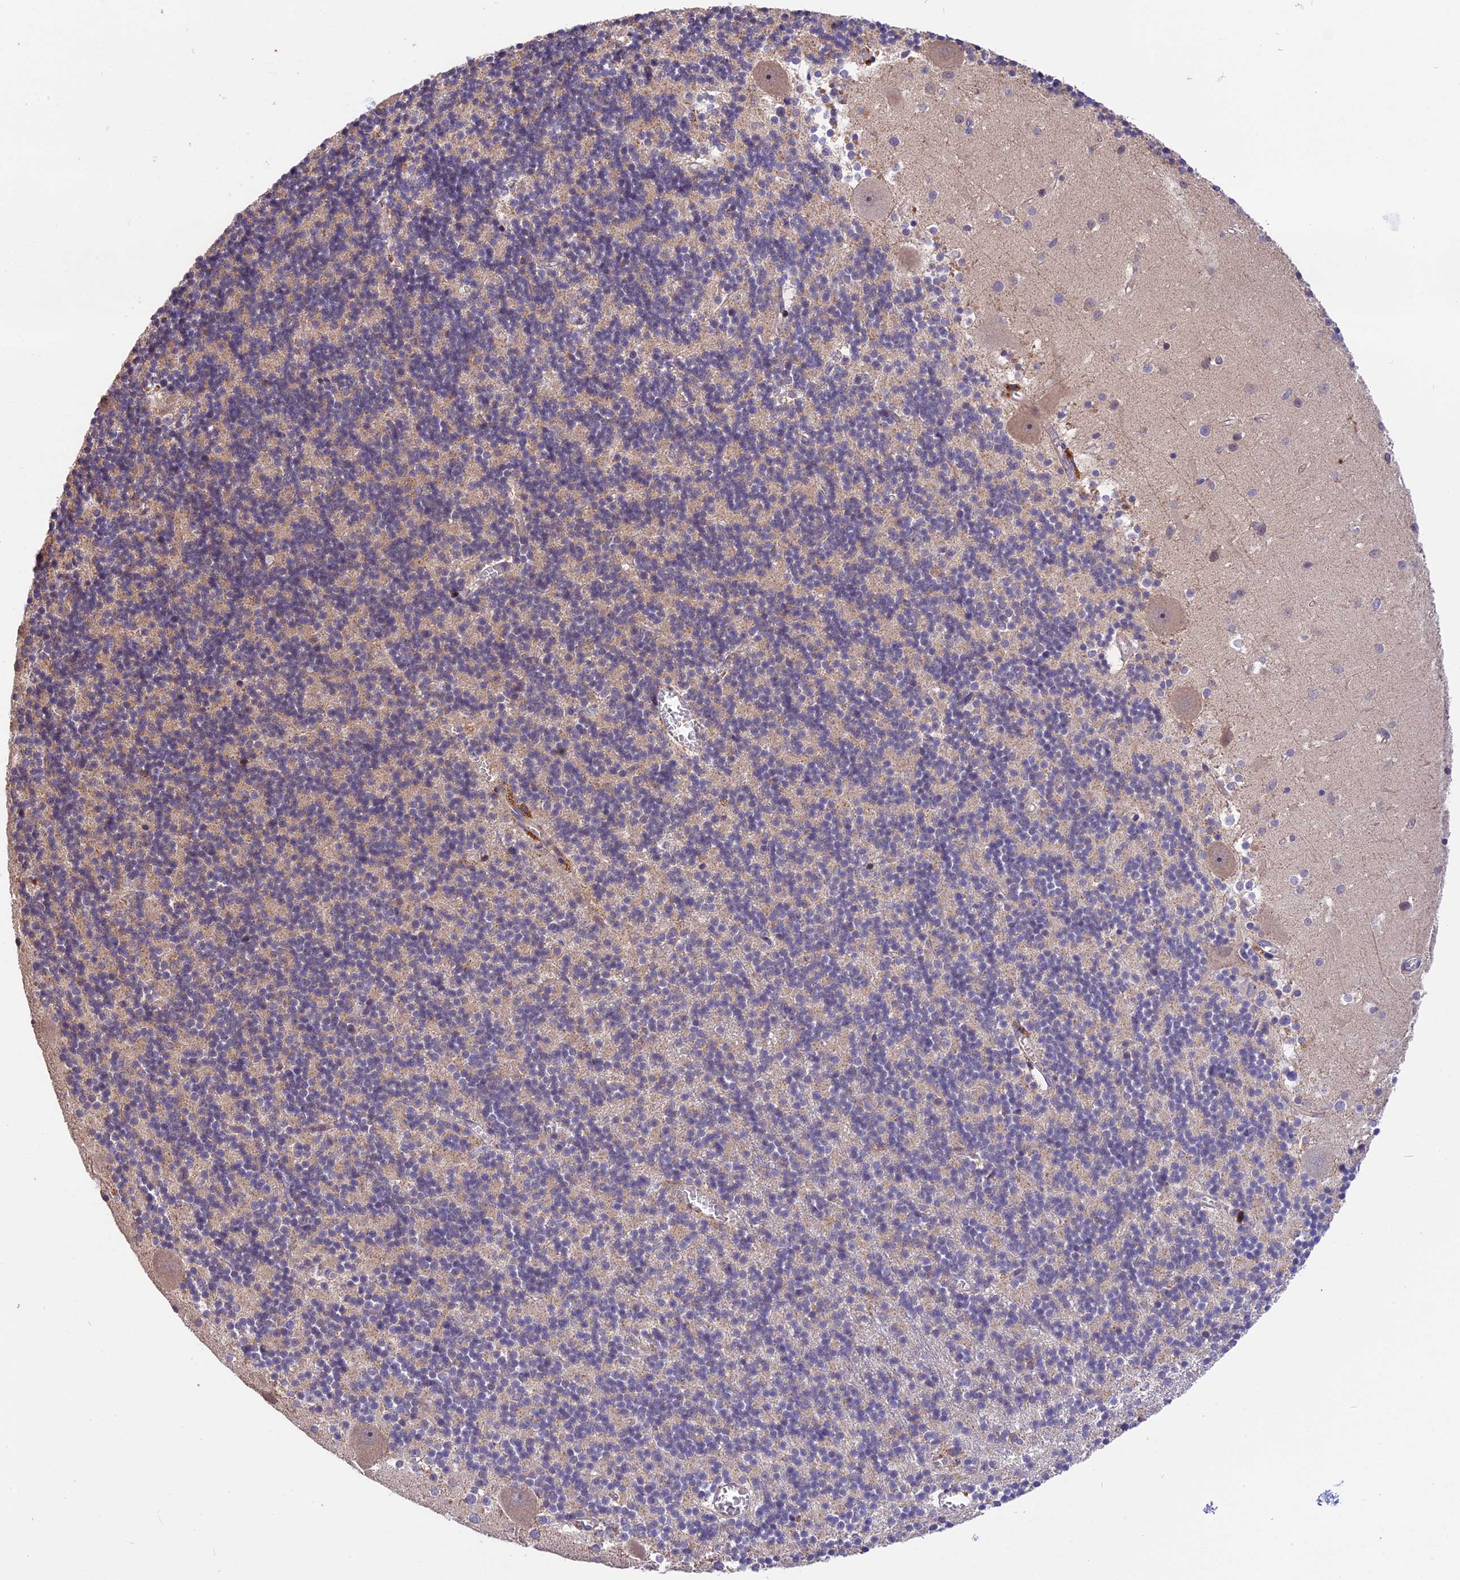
{"staining": {"intensity": "weak", "quantity": "25%-75%", "location": "cytoplasmic/membranous"}, "tissue": "cerebellum", "cell_type": "Cells in granular layer", "image_type": "normal", "snomed": [{"axis": "morphology", "description": "Normal tissue, NOS"}, {"axis": "topography", "description": "Cerebellum"}], "caption": "This image exhibits immunohistochemistry staining of normal cerebellum, with low weak cytoplasmic/membranous staining in about 25%-75% of cells in granular layer.", "gene": "RERGL", "patient": {"sex": "male", "age": 54}}